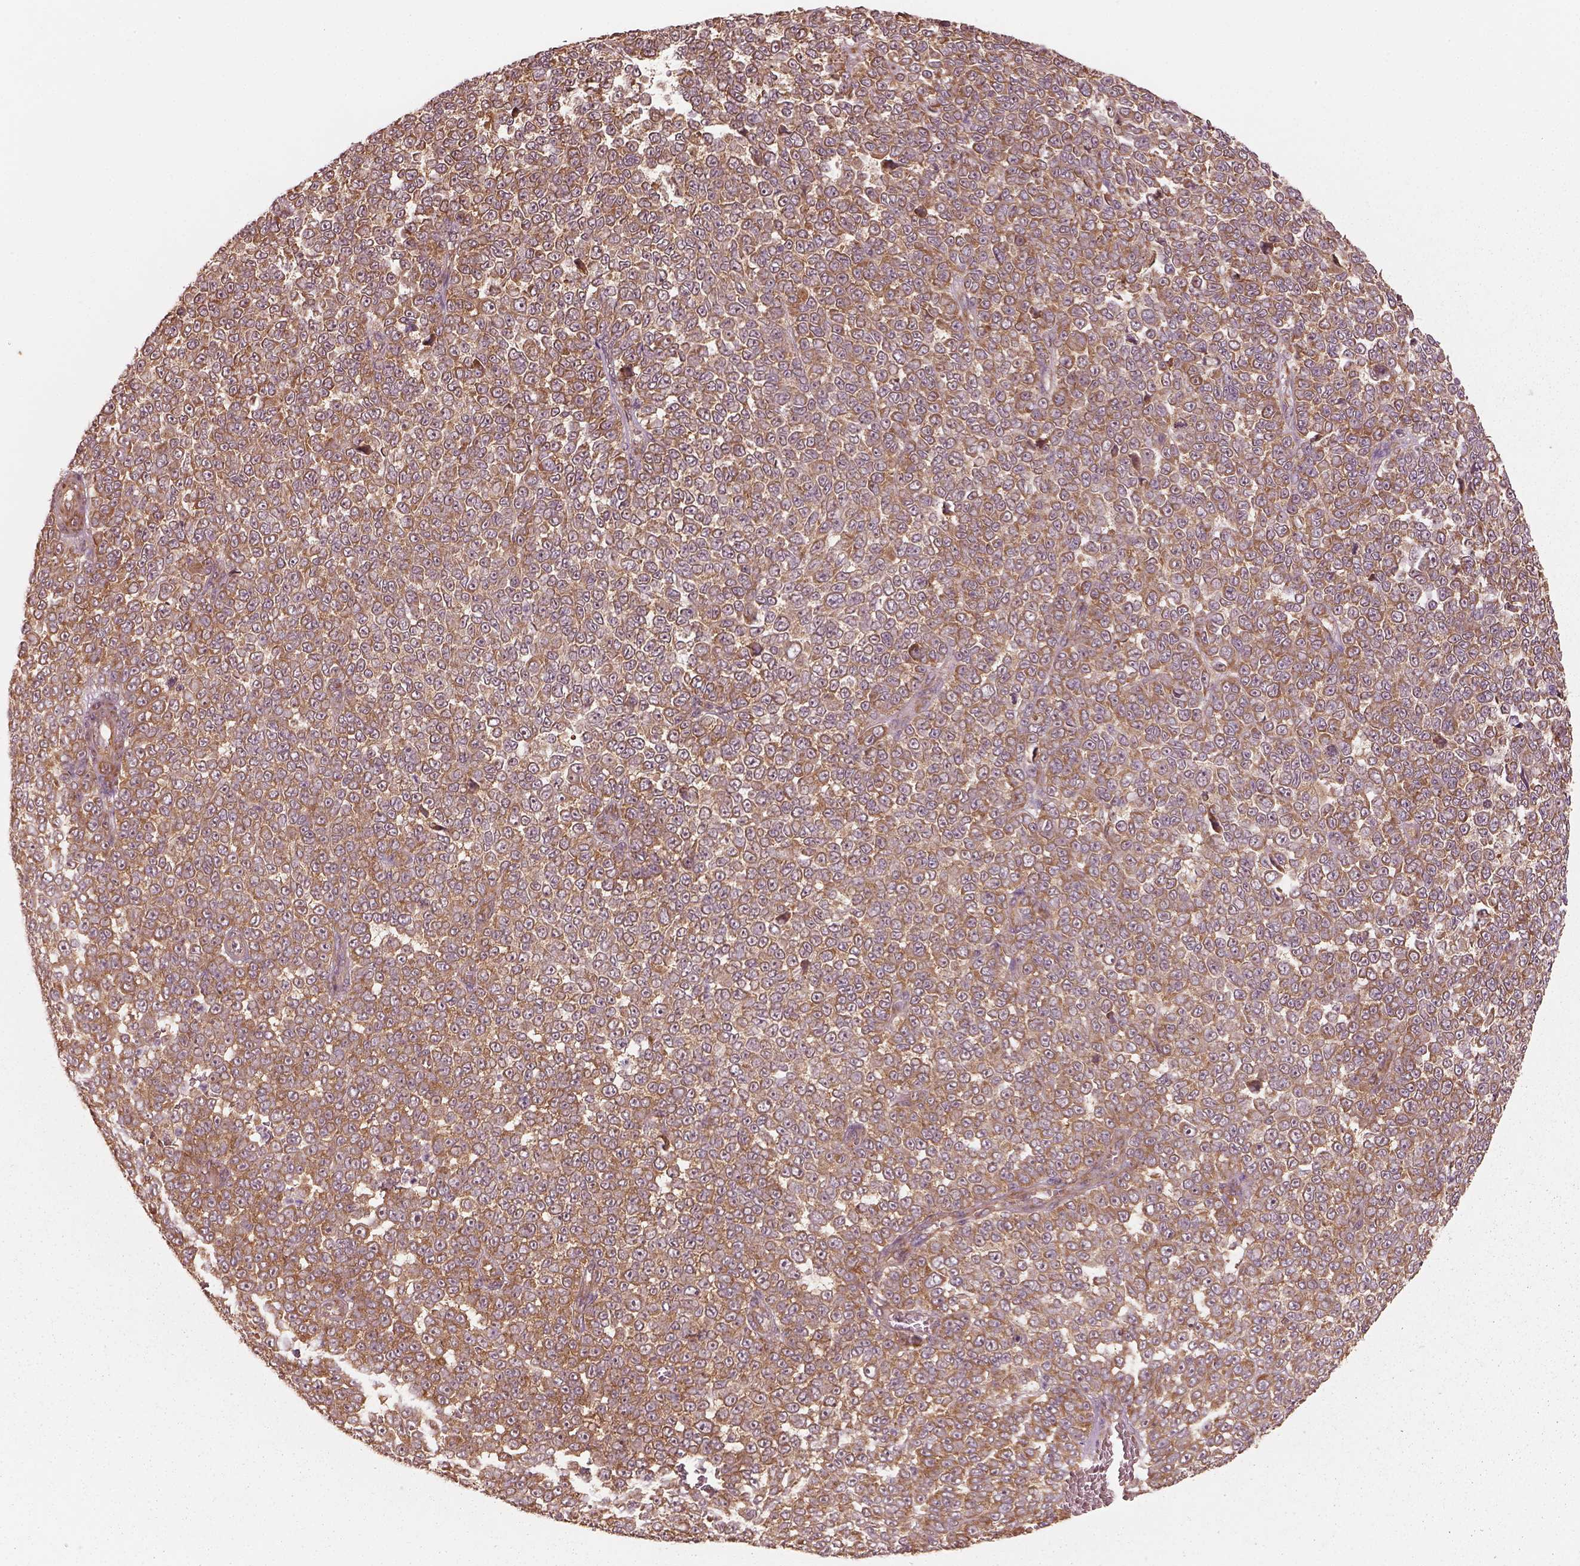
{"staining": {"intensity": "moderate", "quantity": ">75%", "location": "cytoplasmic/membranous"}, "tissue": "melanoma", "cell_type": "Tumor cells", "image_type": "cancer", "snomed": [{"axis": "morphology", "description": "Malignant melanoma, NOS"}, {"axis": "topography", "description": "Skin"}], "caption": "Melanoma stained with DAB IHC shows medium levels of moderate cytoplasmic/membranous staining in approximately >75% of tumor cells. The staining was performed using DAB to visualize the protein expression in brown, while the nuclei were stained in blue with hematoxylin (Magnification: 20x).", "gene": "RPS5", "patient": {"sex": "female", "age": 95}}